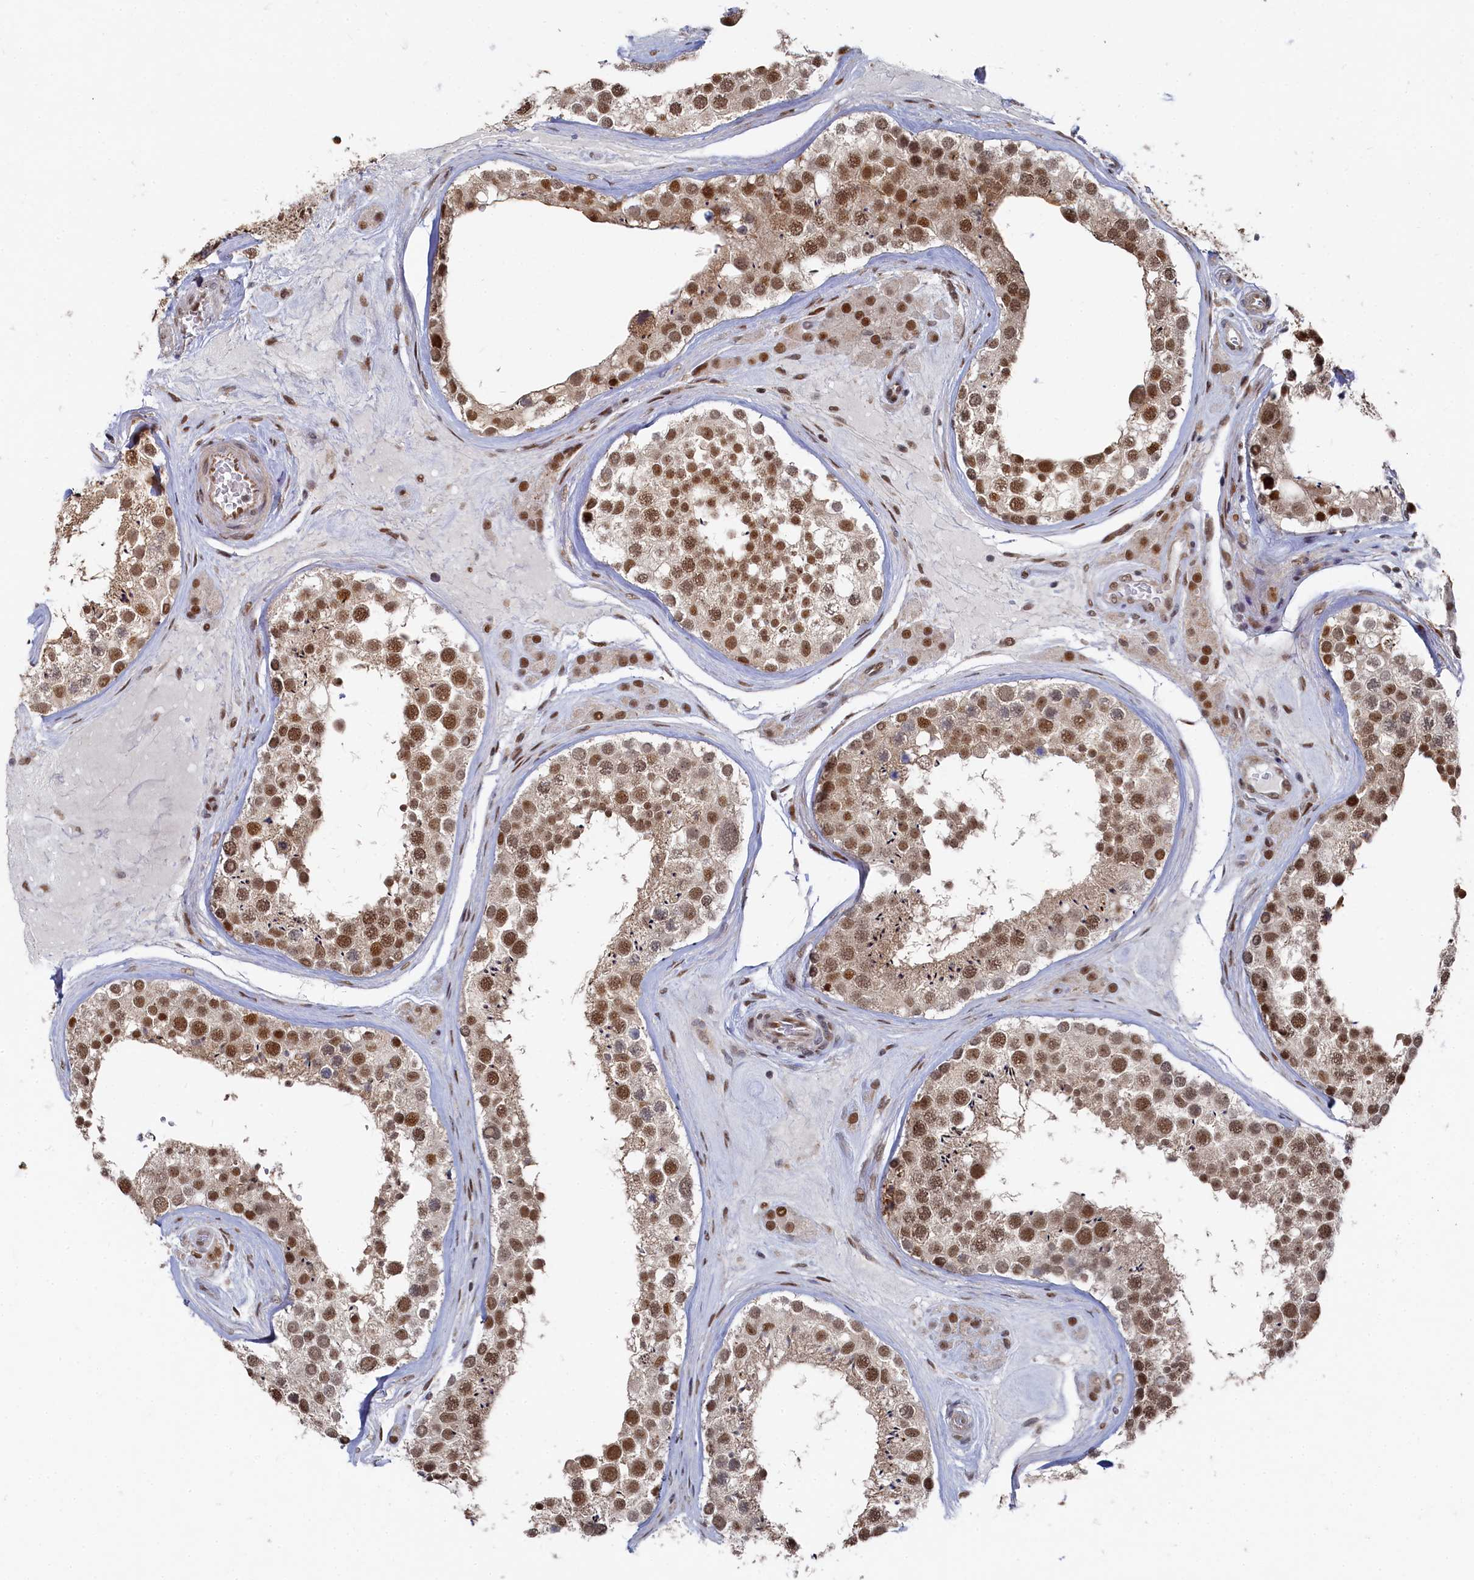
{"staining": {"intensity": "strong", "quantity": ">75%", "location": "cytoplasmic/membranous,nuclear"}, "tissue": "testis", "cell_type": "Cells in seminiferous ducts", "image_type": "normal", "snomed": [{"axis": "morphology", "description": "Normal tissue, NOS"}, {"axis": "topography", "description": "Testis"}], "caption": "Testis stained with a brown dye reveals strong cytoplasmic/membranous,nuclear positive staining in approximately >75% of cells in seminiferous ducts.", "gene": "BUB3", "patient": {"sex": "male", "age": 46}}